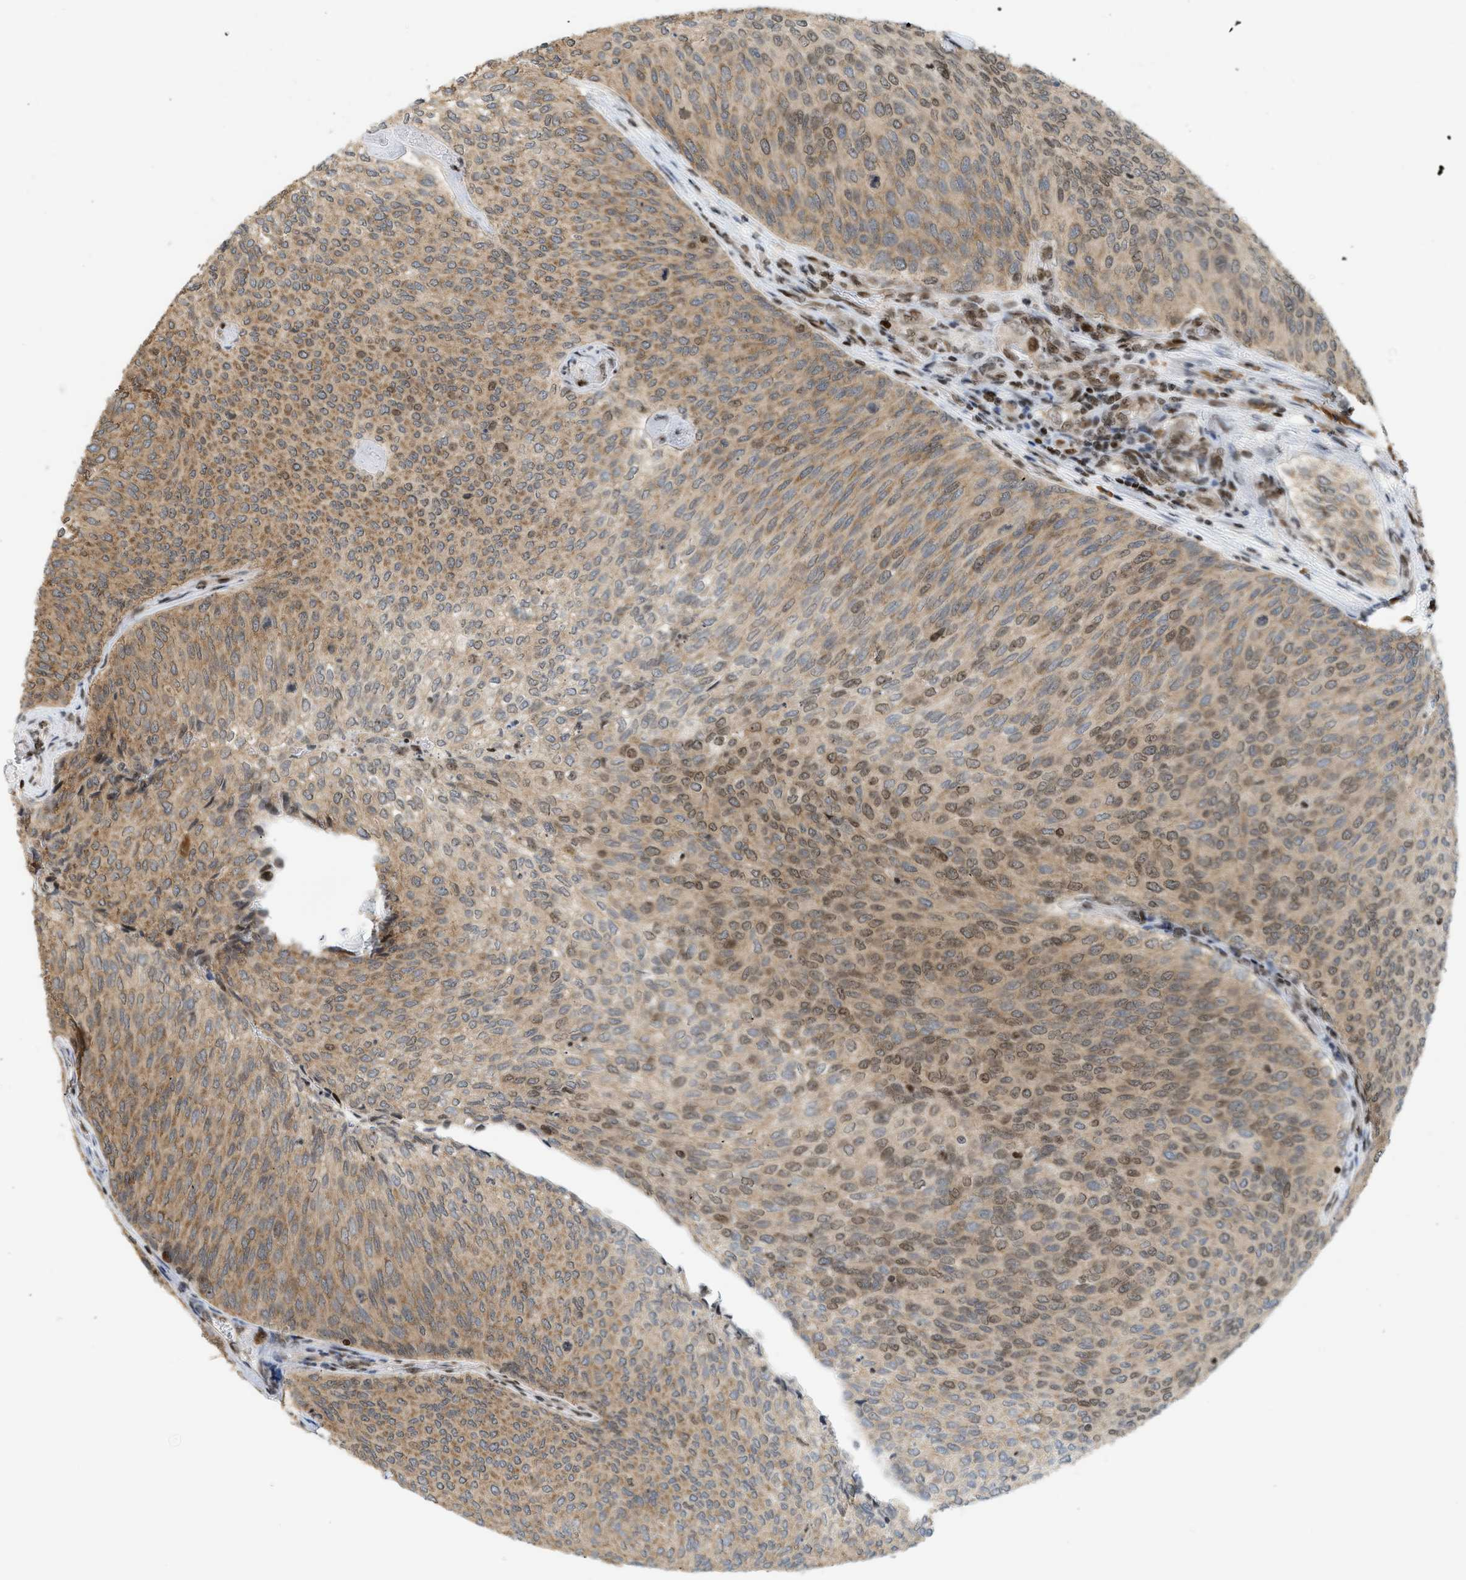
{"staining": {"intensity": "moderate", "quantity": "25%-75%", "location": "cytoplasmic/membranous"}, "tissue": "urothelial cancer", "cell_type": "Tumor cells", "image_type": "cancer", "snomed": [{"axis": "morphology", "description": "Urothelial carcinoma, Low grade"}, {"axis": "topography", "description": "Urinary bladder"}], "caption": "Brown immunohistochemical staining in urothelial cancer exhibits moderate cytoplasmic/membranous staining in approximately 25%-75% of tumor cells.", "gene": "ZNF22", "patient": {"sex": "female", "age": 79}}